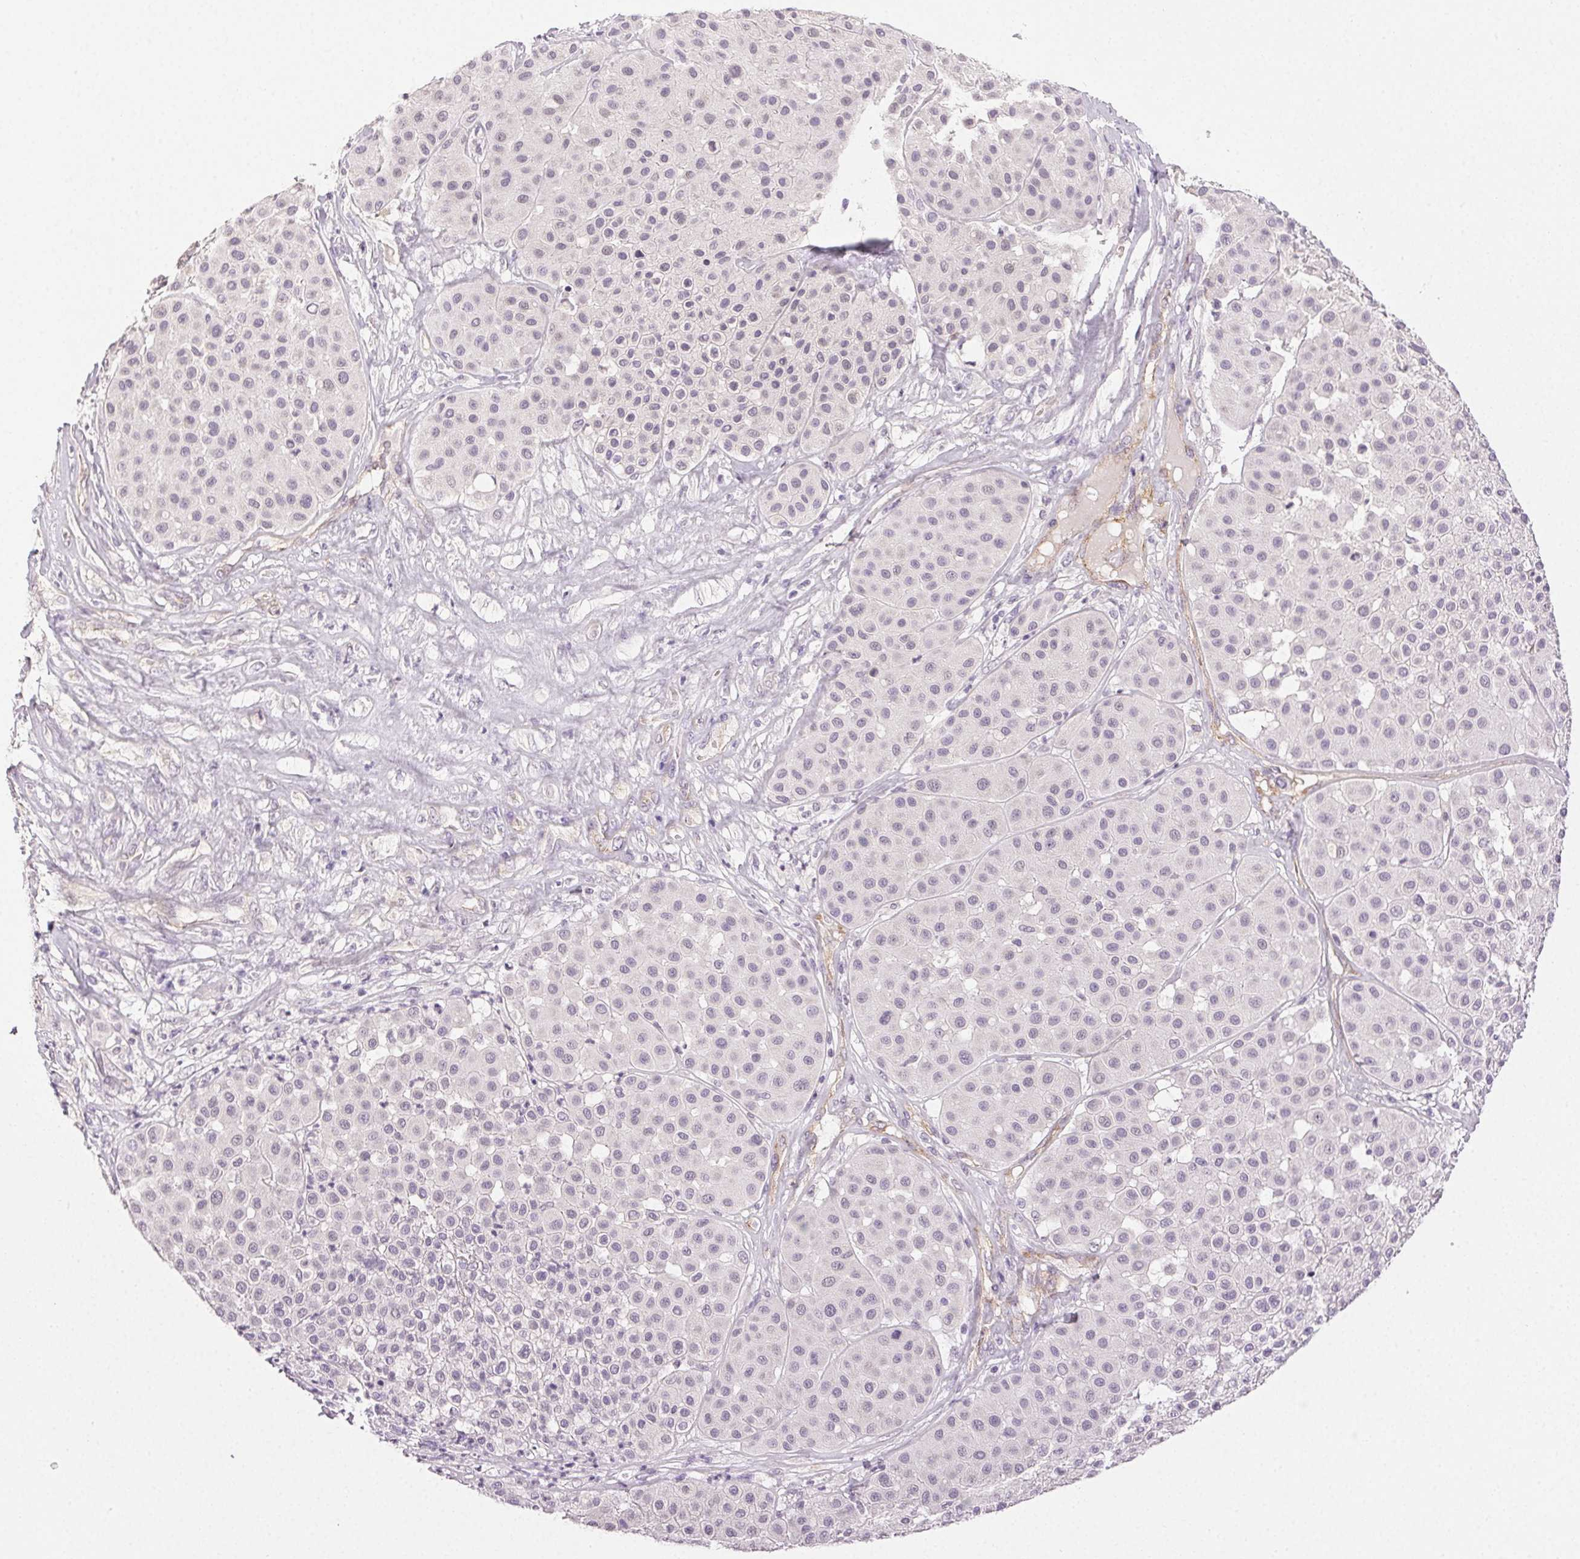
{"staining": {"intensity": "negative", "quantity": "none", "location": "none"}, "tissue": "melanoma", "cell_type": "Tumor cells", "image_type": "cancer", "snomed": [{"axis": "morphology", "description": "Malignant melanoma, Metastatic site"}, {"axis": "topography", "description": "Smooth muscle"}], "caption": "A high-resolution histopathology image shows immunohistochemistry (IHC) staining of melanoma, which reveals no significant staining in tumor cells.", "gene": "PLCB1", "patient": {"sex": "male", "age": 41}}